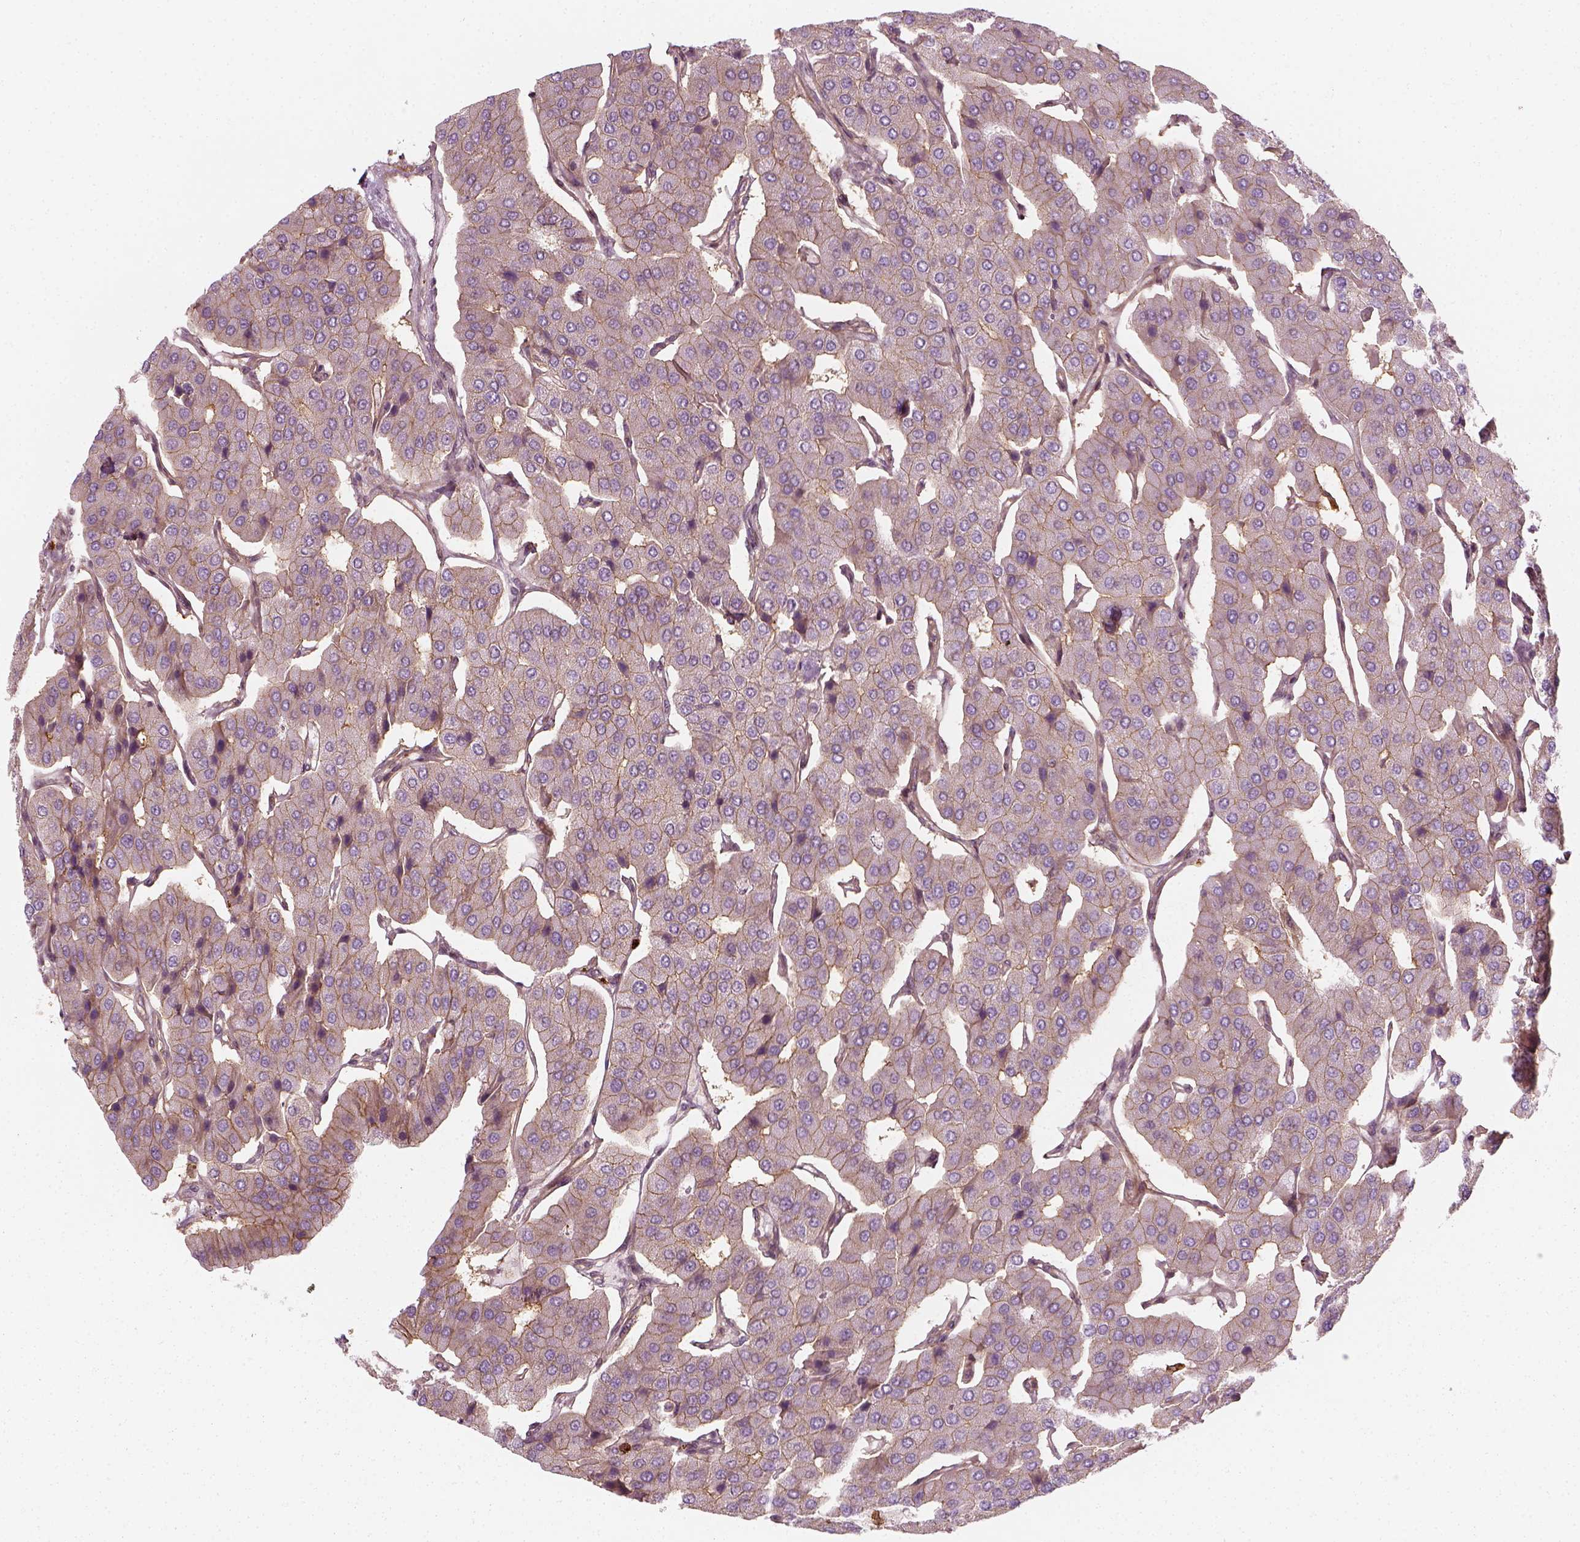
{"staining": {"intensity": "moderate", "quantity": ">75%", "location": "cytoplasmic/membranous"}, "tissue": "parathyroid gland", "cell_type": "Glandular cells", "image_type": "normal", "snomed": [{"axis": "morphology", "description": "Normal tissue, NOS"}, {"axis": "morphology", "description": "Adenoma, NOS"}, {"axis": "topography", "description": "Parathyroid gland"}], "caption": "Normal parathyroid gland demonstrates moderate cytoplasmic/membranous staining in about >75% of glandular cells, visualized by immunohistochemistry.", "gene": "NPTN", "patient": {"sex": "female", "age": 86}}